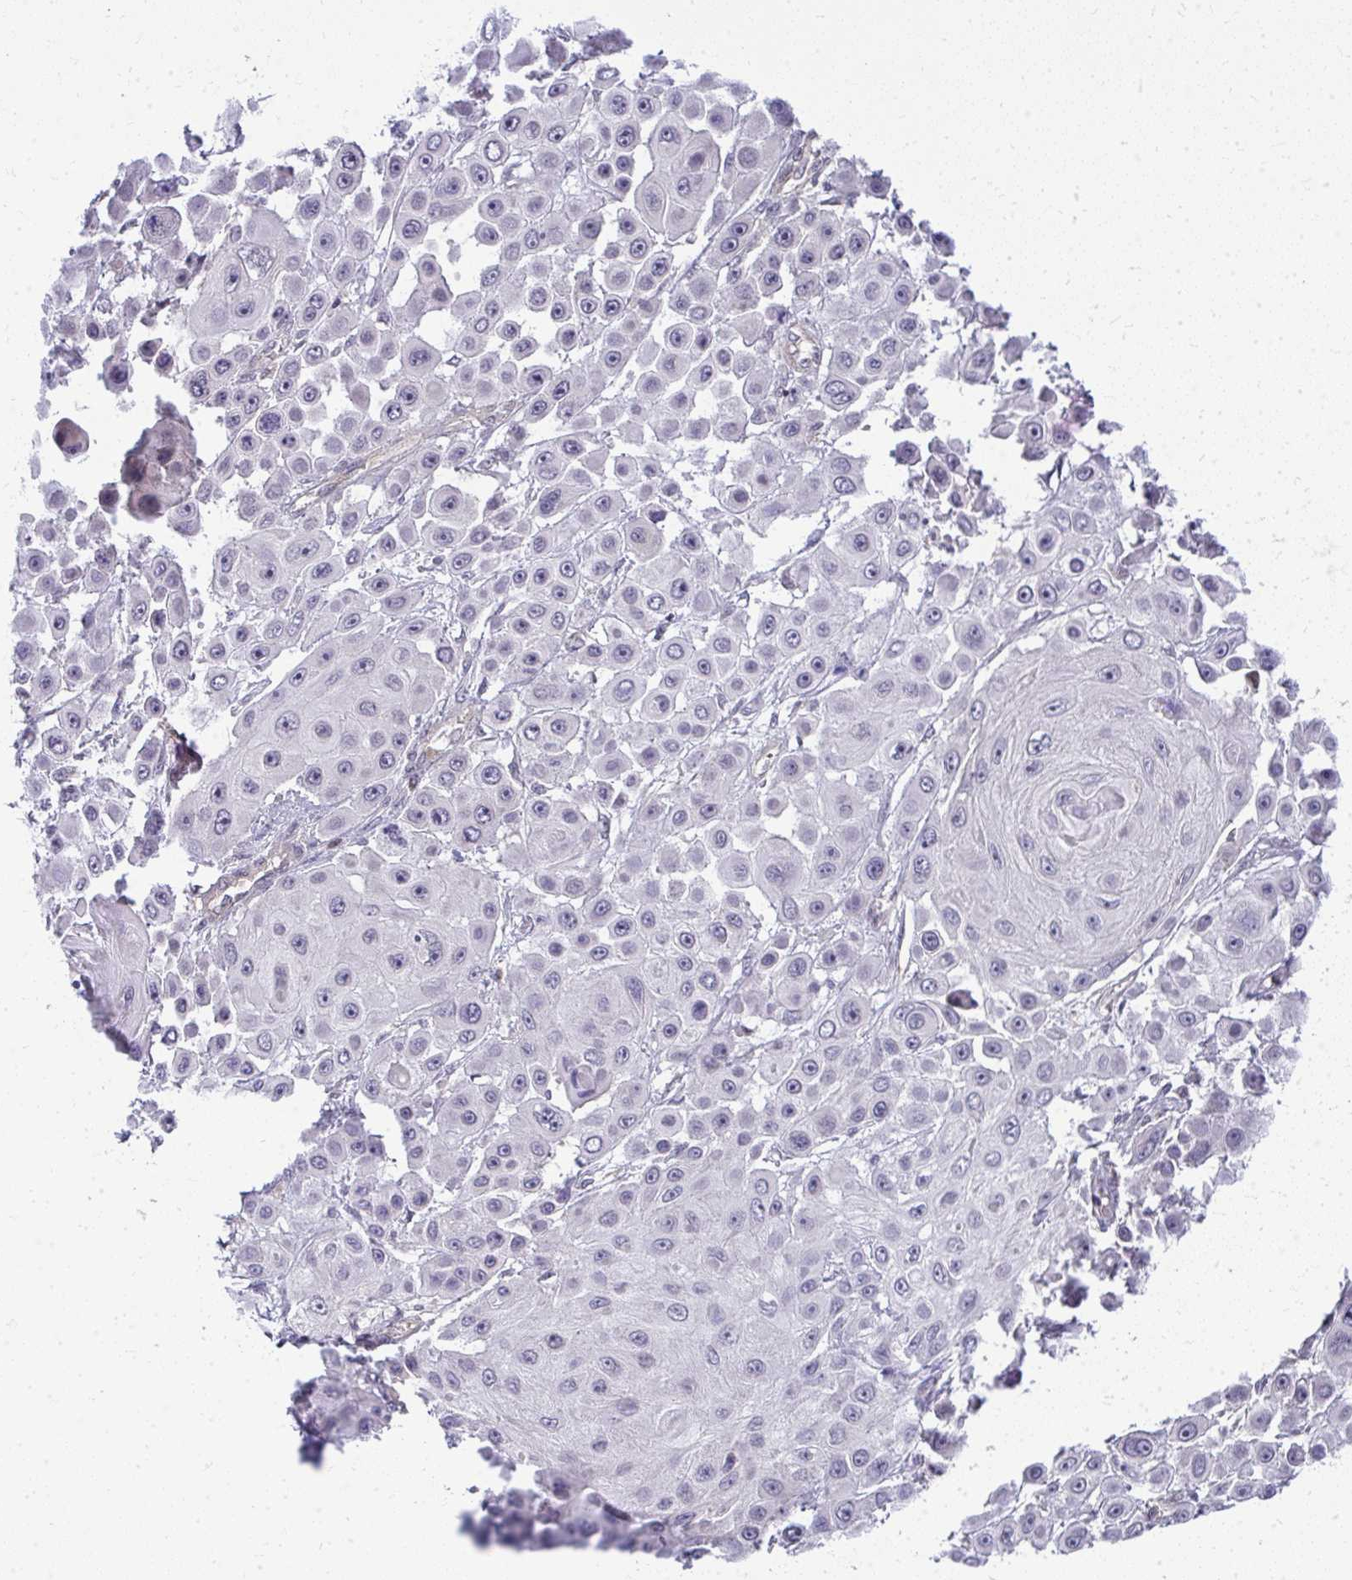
{"staining": {"intensity": "negative", "quantity": "none", "location": "none"}, "tissue": "skin cancer", "cell_type": "Tumor cells", "image_type": "cancer", "snomed": [{"axis": "morphology", "description": "Squamous cell carcinoma, NOS"}, {"axis": "topography", "description": "Skin"}], "caption": "Immunohistochemical staining of human skin squamous cell carcinoma reveals no significant expression in tumor cells. Brightfield microscopy of IHC stained with DAB (3,3'-diaminobenzidine) (brown) and hematoxylin (blue), captured at high magnification.", "gene": "HDHD2", "patient": {"sex": "male", "age": 67}}